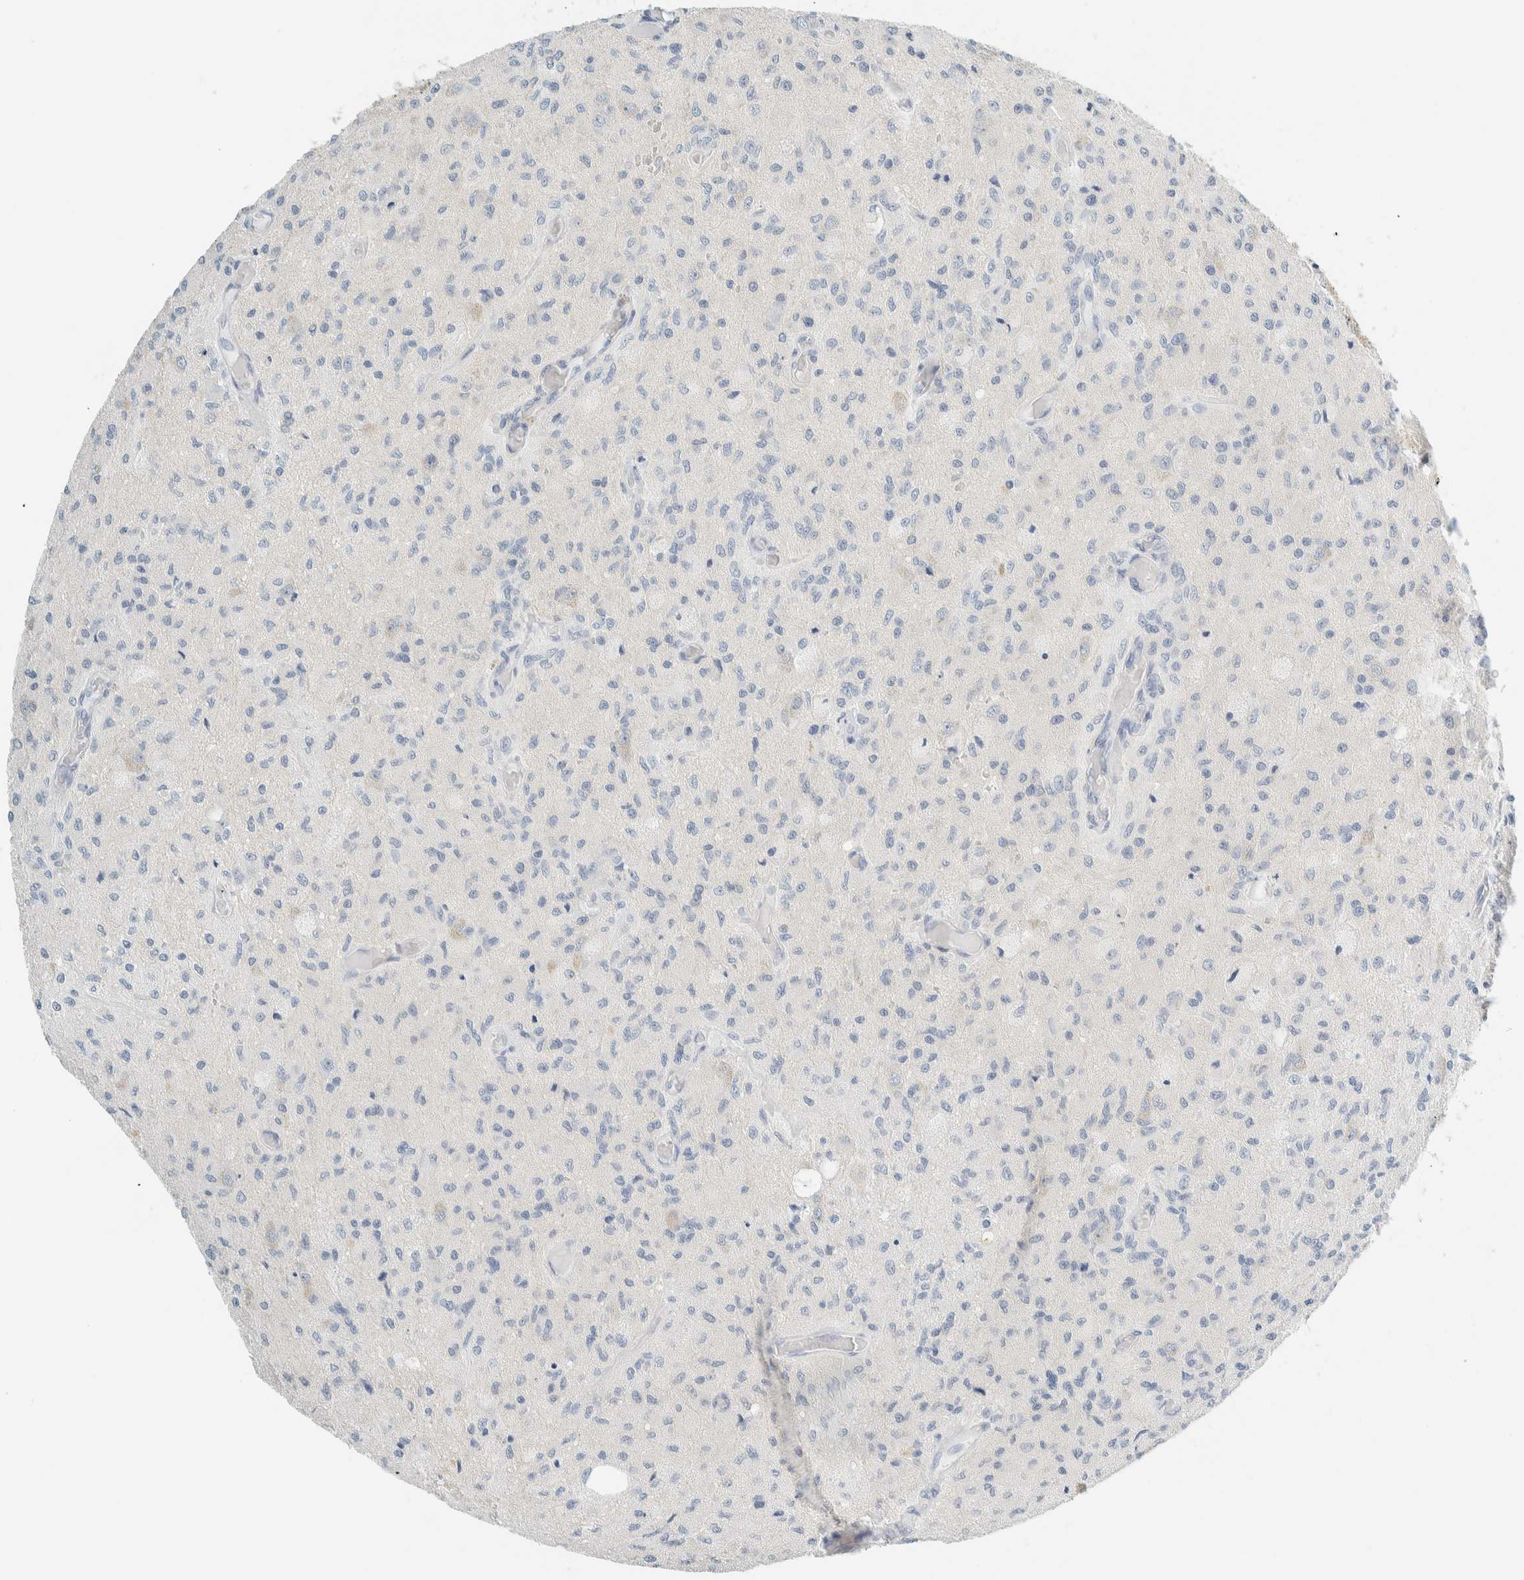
{"staining": {"intensity": "negative", "quantity": "none", "location": "none"}, "tissue": "glioma", "cell_type": "Tumor cells", "image_type": "cancer", "snomed": [{"axis": "morphology", "description": "Normal tissue, NOS"}, {"axis": "morphology", "description": "Glioma, malignant, High grade"}, {"axis": "topography", "description": "Cerebral cortex"}], "caption": "This is an immunohistochemistry photomicrograph of malignant glioma (high-grade). There is no expression in tumor cells.", "gene": "NDE1", "patient": {"sex": "male", "age": 77}}